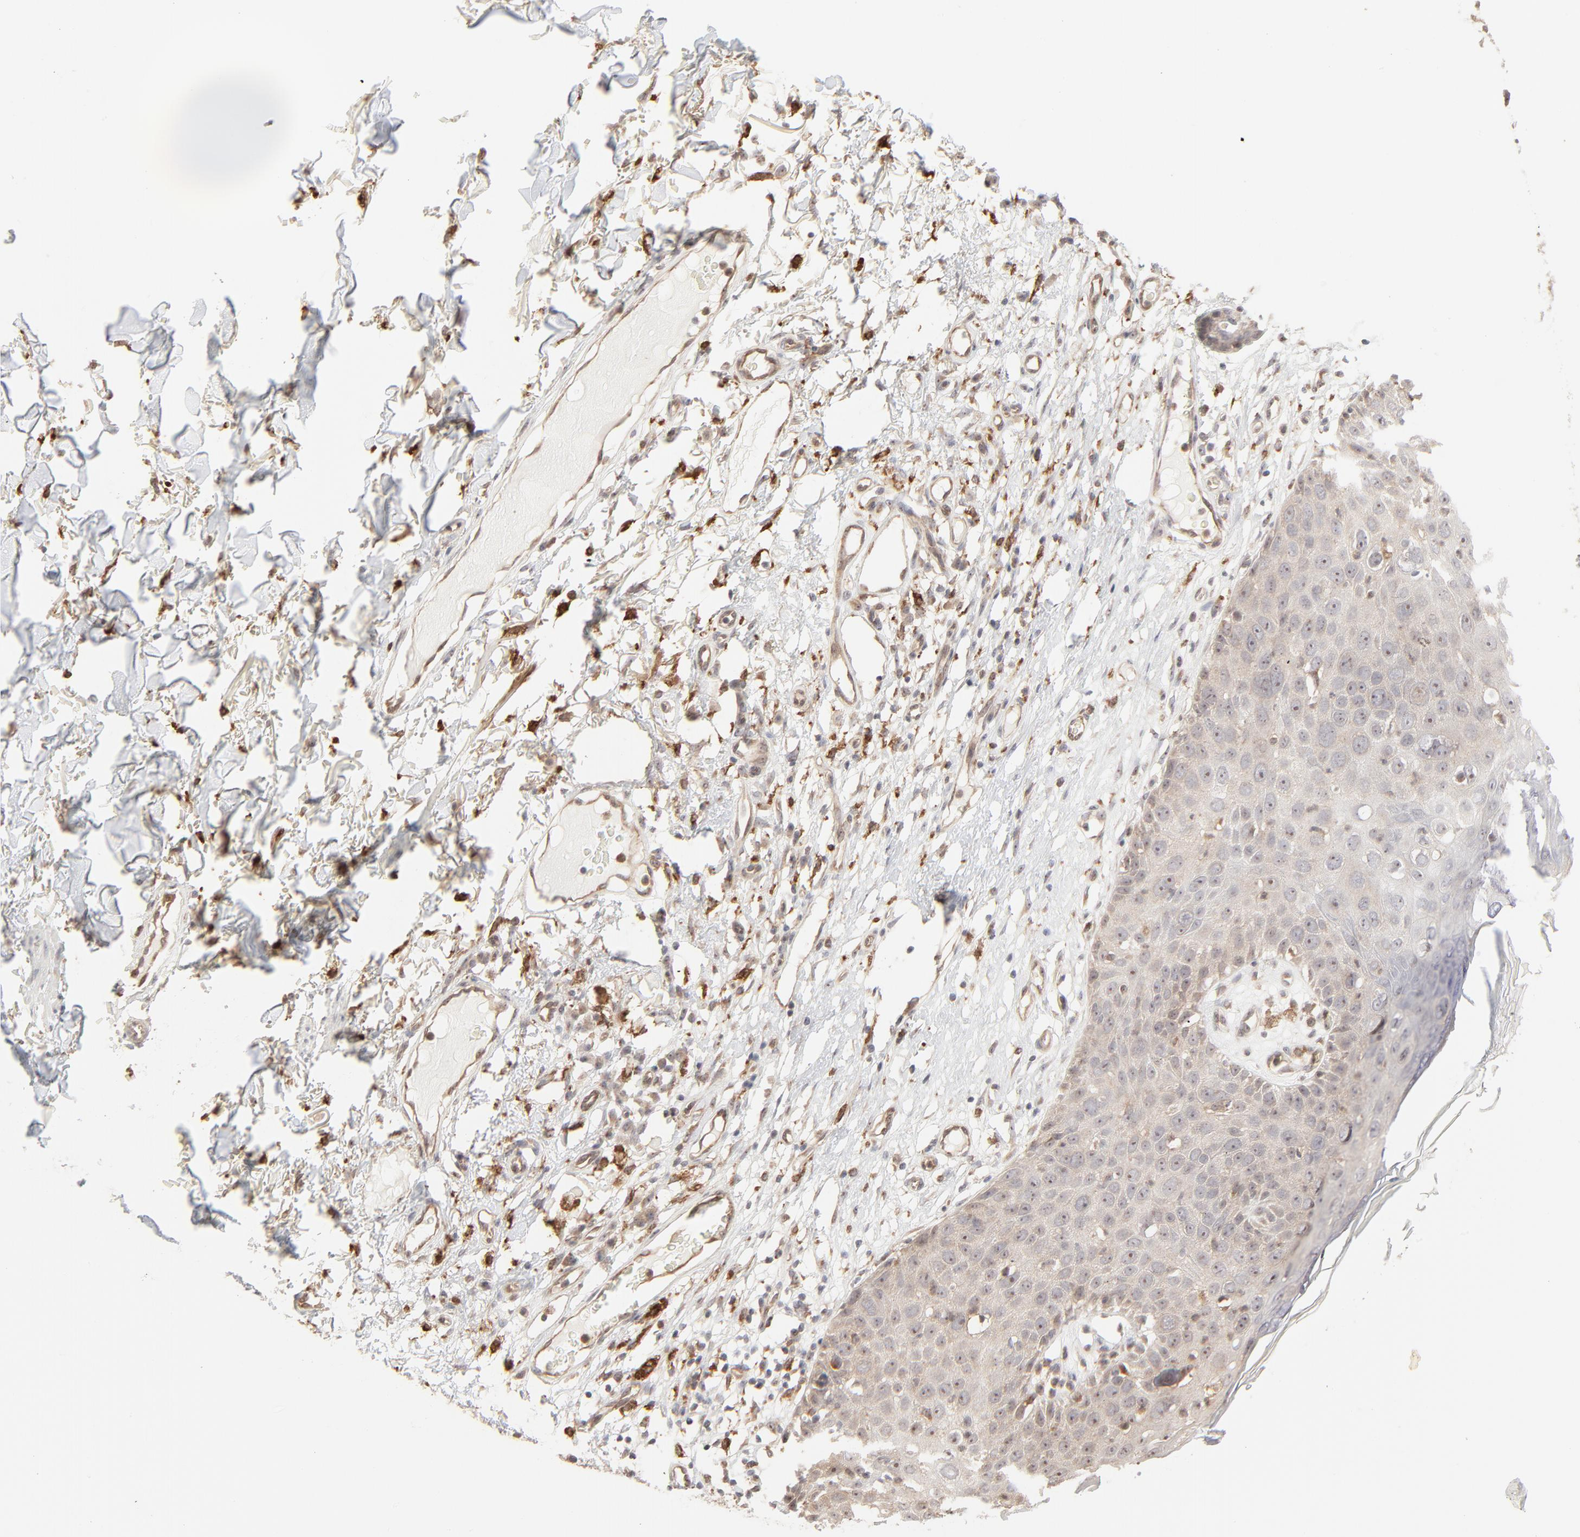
{"staining": {"intensity": "weak", "quantity": "25%-75%", "location": "cytoplasmic/membranous"}, "tissue": "skin cancer", "cell_type": "Tumor cells", "image_type": "cancer", "snomed": [{"axis": "morphology", "description": "Squamous cell carcinoma, NOS"}, {"axis": "topography", "description": "Skin"}], "caption": "Human skin squamous cell carcinoma stained with a protein marker reveals weak staining in tumor cells.", "gene": "RAB5C", "patient": {"sex": "male", "age": 87}}